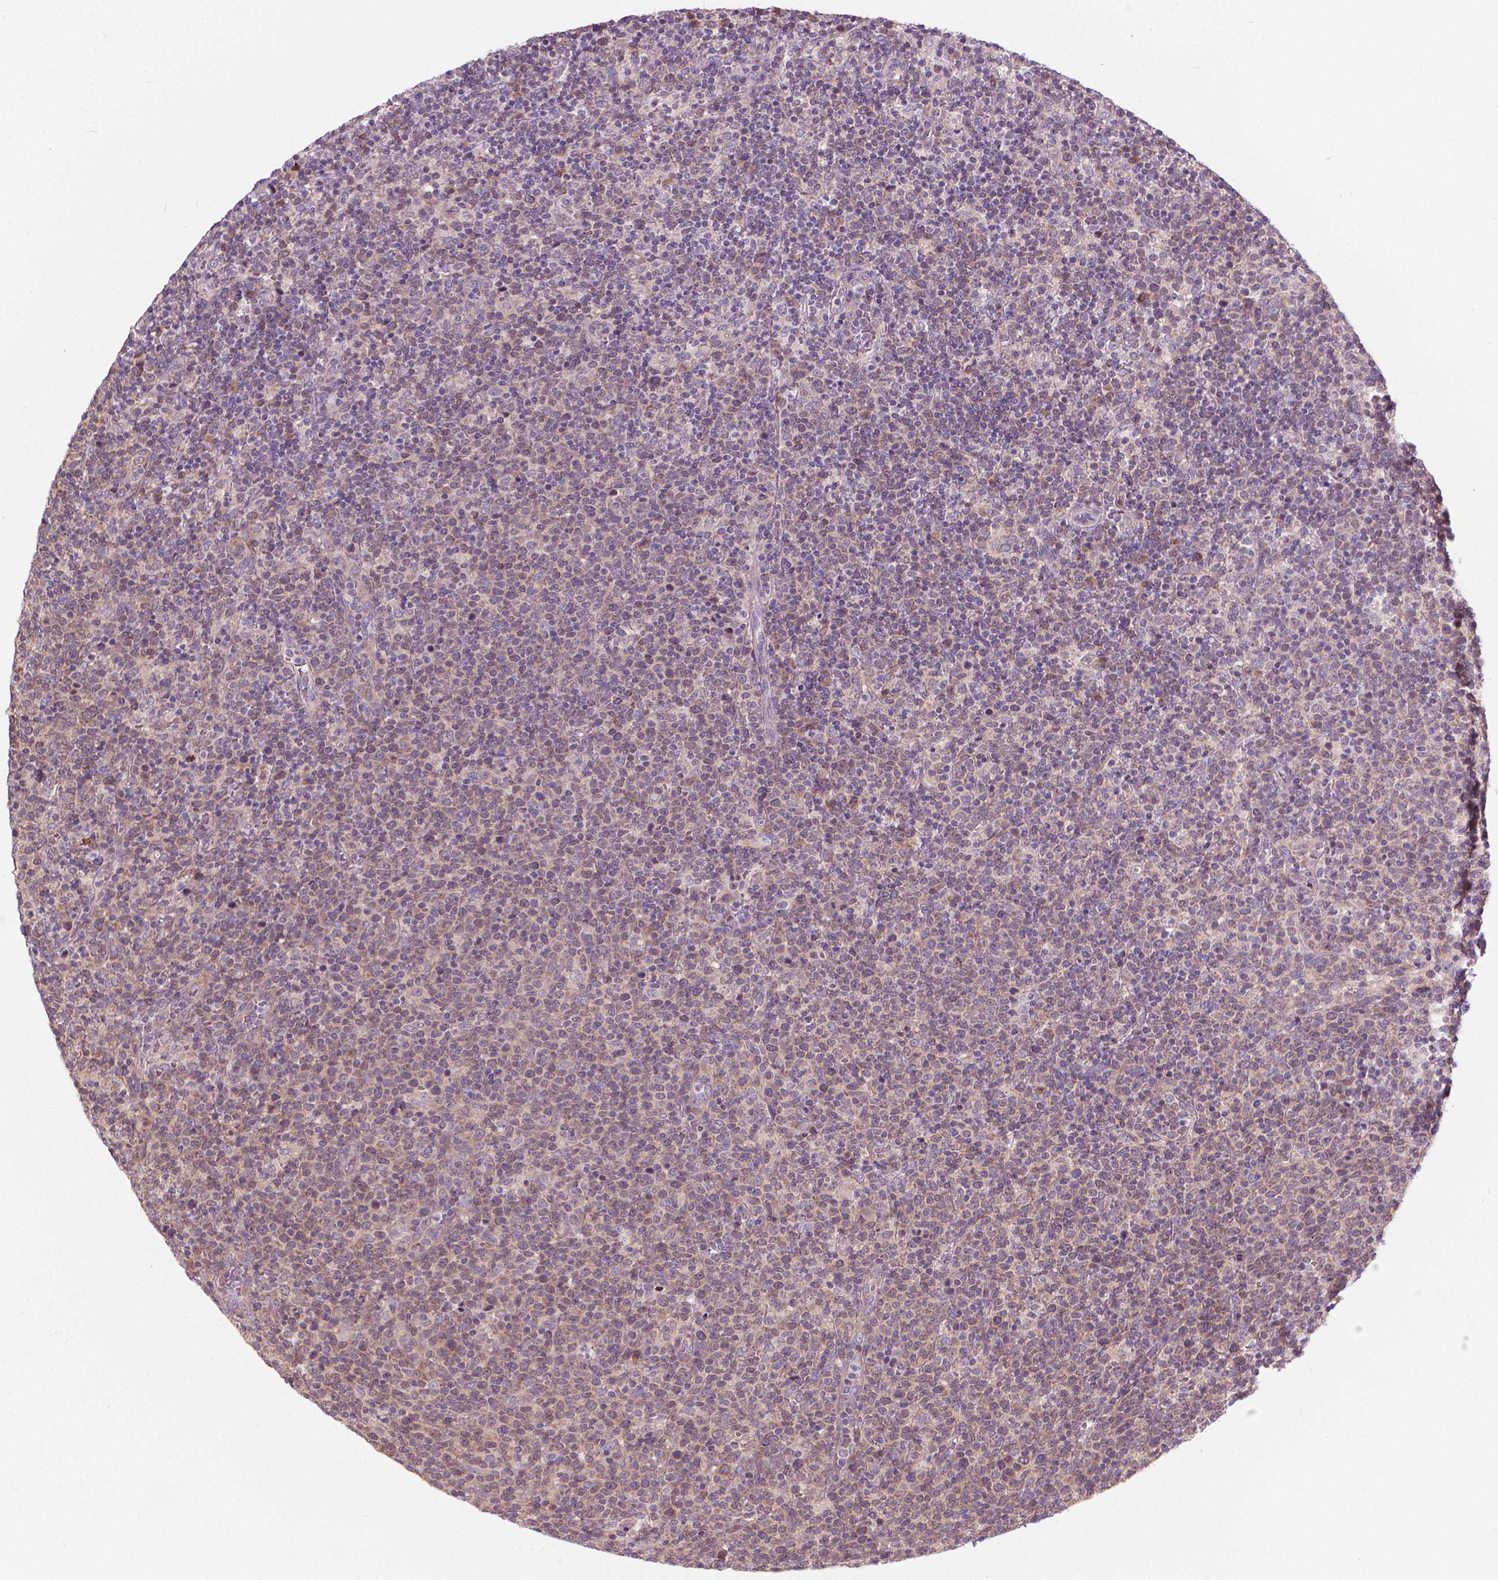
{"staining": {"intensity": "negative", "quantity": "none", "location": "none"}, "tissue": "lymphoma", "cell_type": "Tumor cells", "image_type": "cancer", "snomed": [{"axis": "morphology", "description": "Malignant lymphoma, non-Hodgkin's type, High grade"}, {"axis": "topography", "description": "Lymph node"}], "caption": "The micrograph exhibits no significant positivity in tumor cells of high-grade malignant lymphoma, non-Hodgkin's type.", "gene": "NUDT1", "patient": {"sex": "male", "age": 61}}